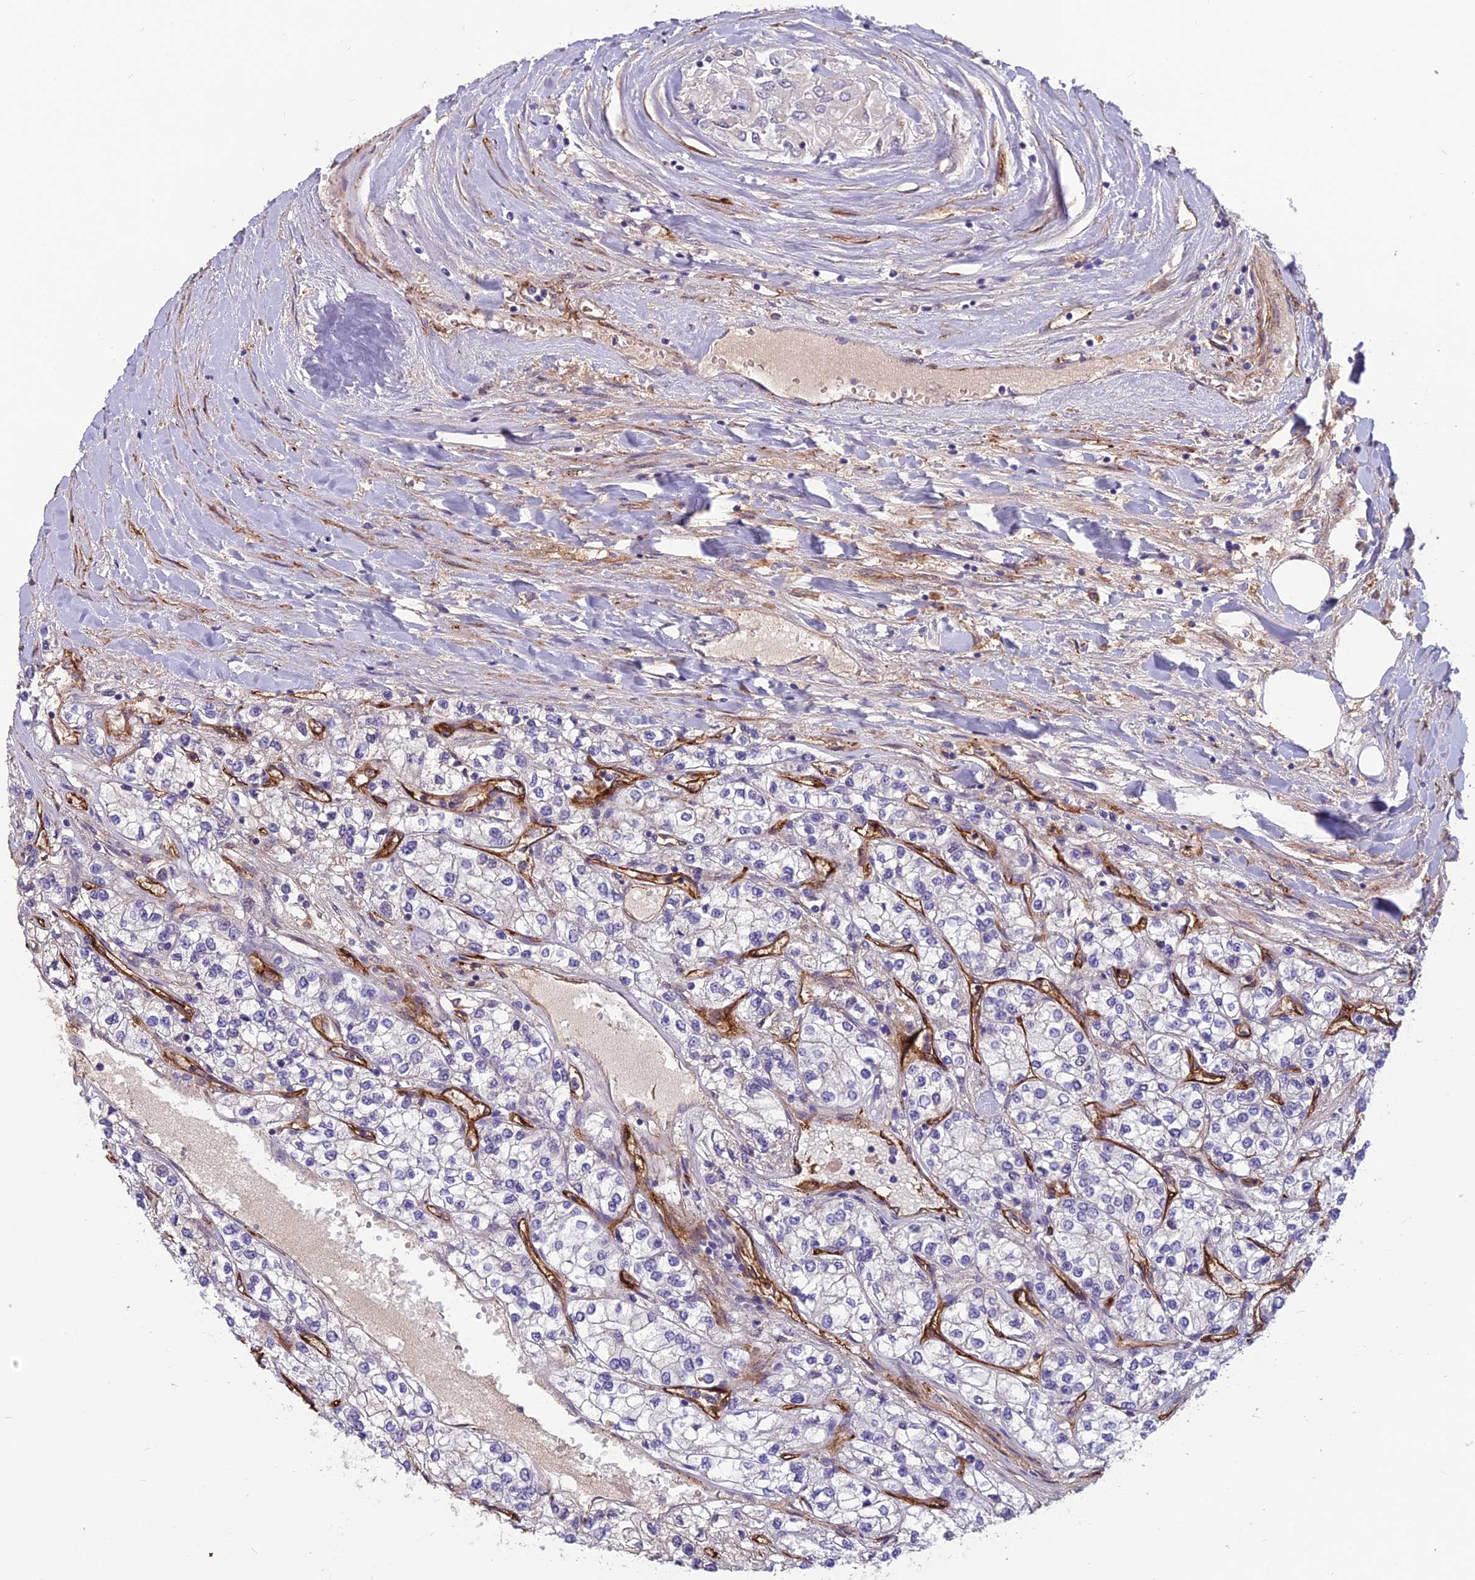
{"staining": {"intensity": "negative", "quantity": "none", "location": "none"}, "tissue": "renal cancer", "cell_type": "Tumor cells", "image_type": "cancer", "snomed": [{"axis": "morphology", "description": "Adenocarcinoma, NOS"}, {"axis": "topography", "description": "Kidney"}], "caption": "An IHC micrograph of adenocarcinoma (renal) is shown. There is no staining in tumor cells of adenocarcinoma (renal). Nuclei are stained in blue.", "gene": "TSPAN15", "patient": {"sex": "male", "age": 80}}